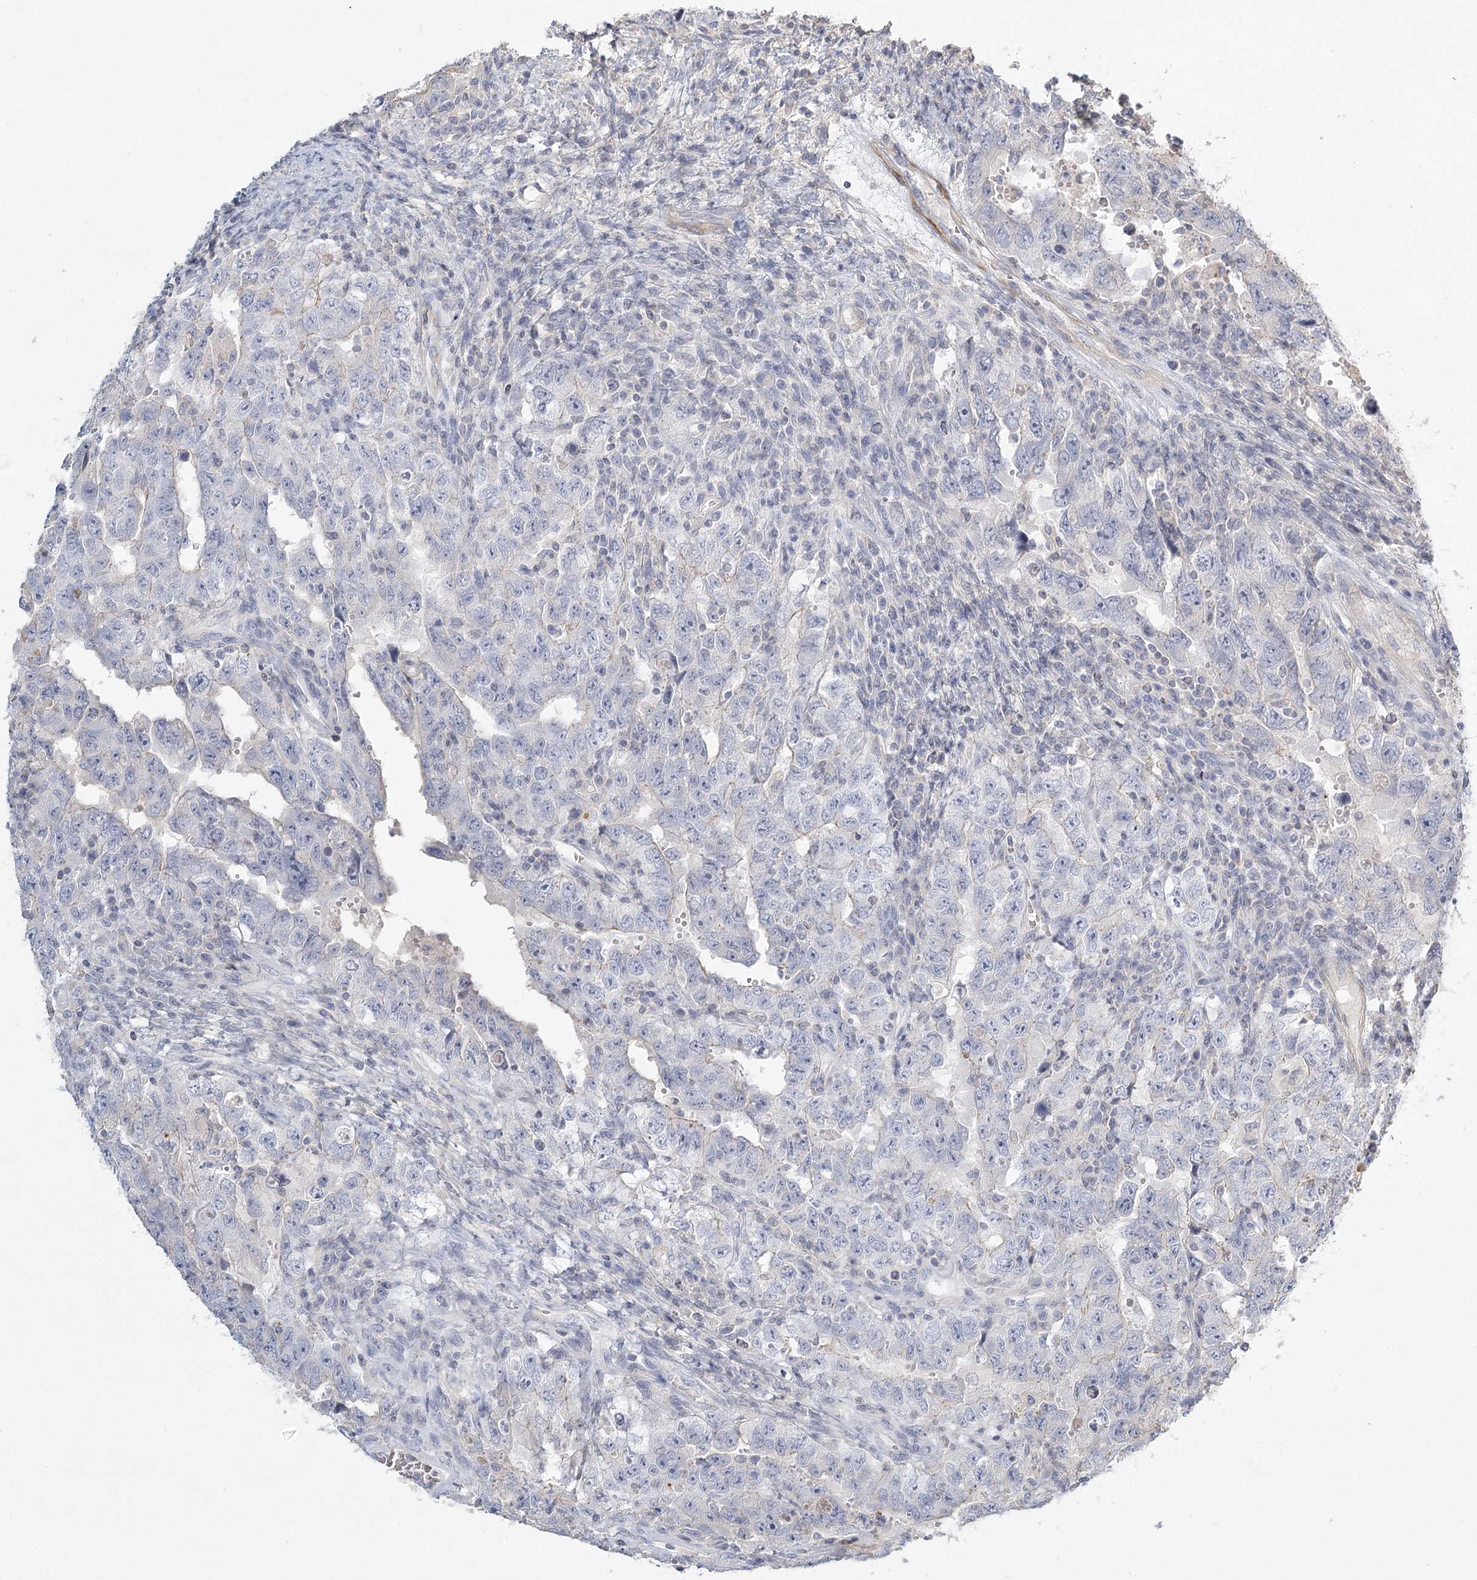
{"staining": {"intensity": "negative", "quantity": "none", "location": "none"}, "tissue": "testis cancer", "cell_type": "Tumor cells", "image_type": "cancer", "snomed": [{"axis": "morphology", "description": "Carcinoma, Embryonal, NOS"}, {"axis": "topography", "description": "Testis"}], "caption": "An immunohistochemistry micrograph of testis cancer (embryonal carcinoma) is shown. There is no staining in tumor cells of testis cancer (embryonal carcinoma).", "gene": "INPP4B", "patient": {"sex": "male", "age": 26}}